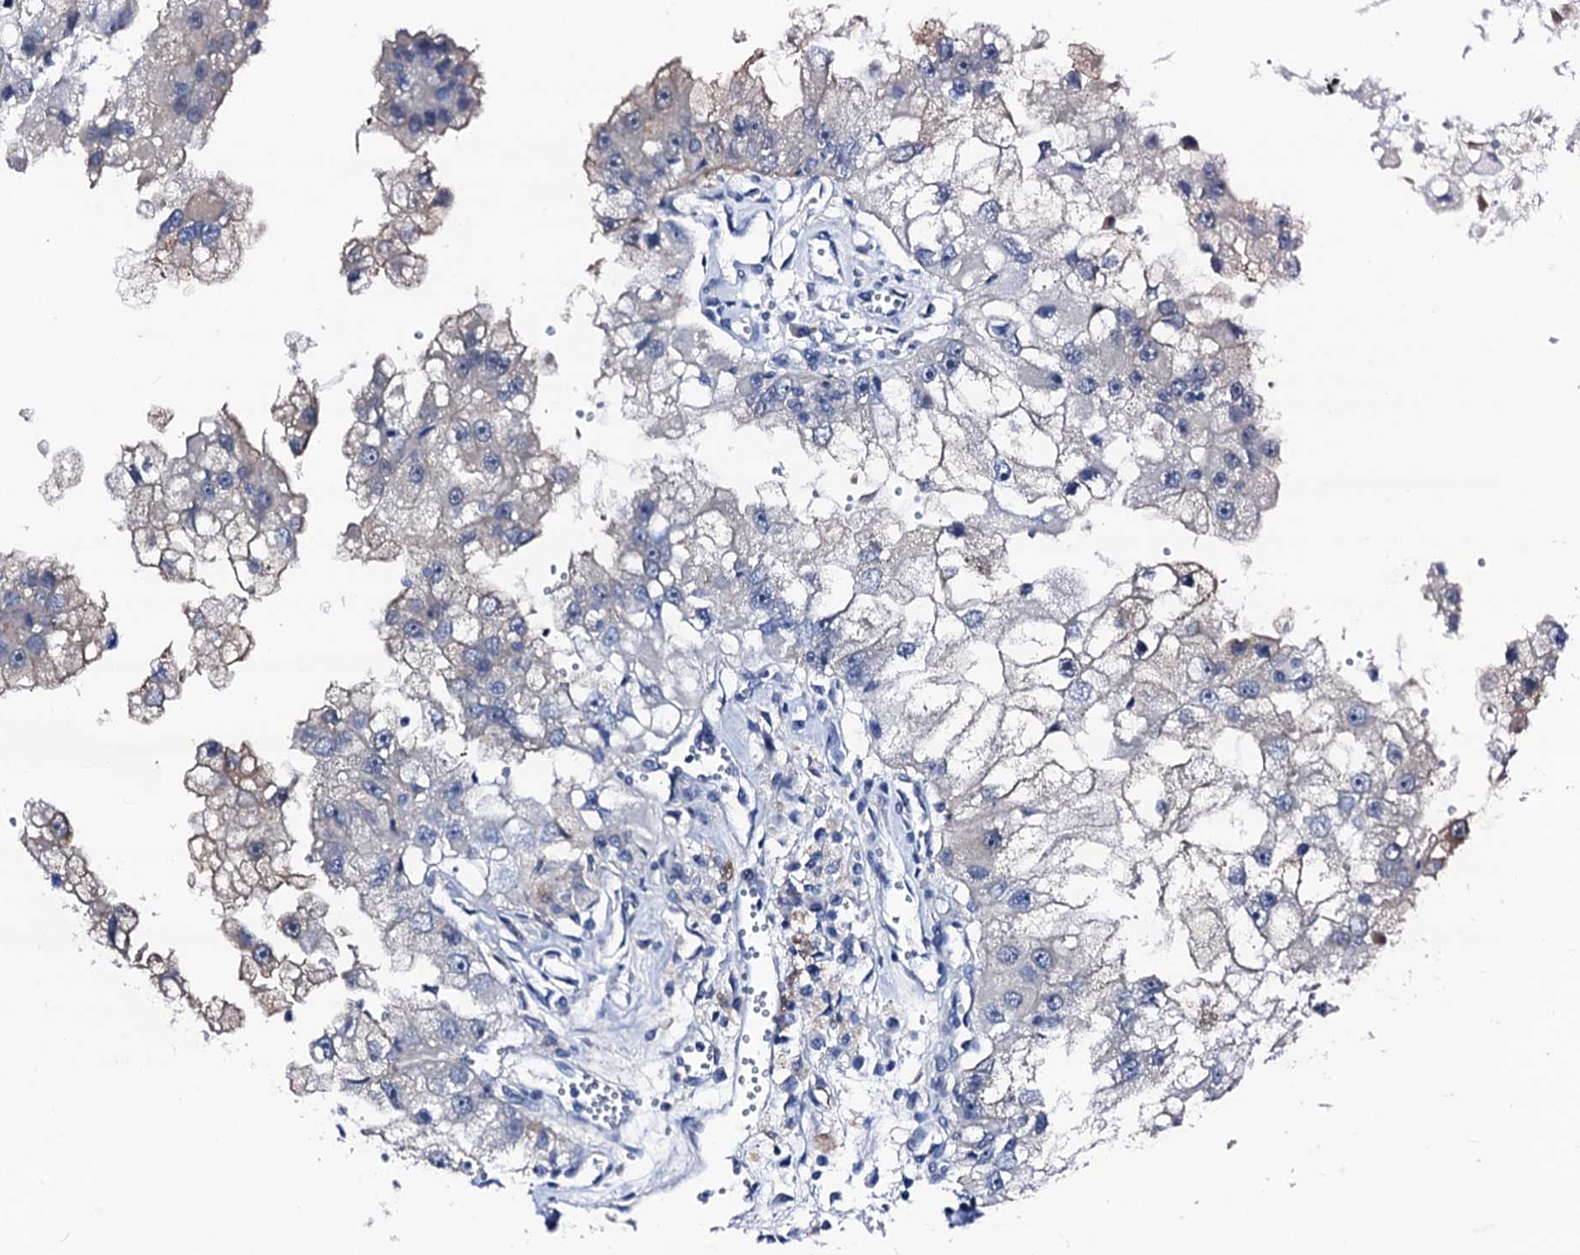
{"staining": {"intensity": "negative", "quantity": "none", "location": "none"}, "tissue": "renal cancer", "cell_type": "Tumor cells", "image_type": "cancer", "snomed": [{"axis": "morphology", "description": "Adenocarcinoma, NOS"}, {"axis": "topography", "description": "Kidney"}], "caption": "IHC image of human renal cancer (adenocarcinoma) stained for a protein (brown), which shows no staining in tumor cells.", "gene": "TRAFD1", "patient": {"sex": "male", "age": 63}}